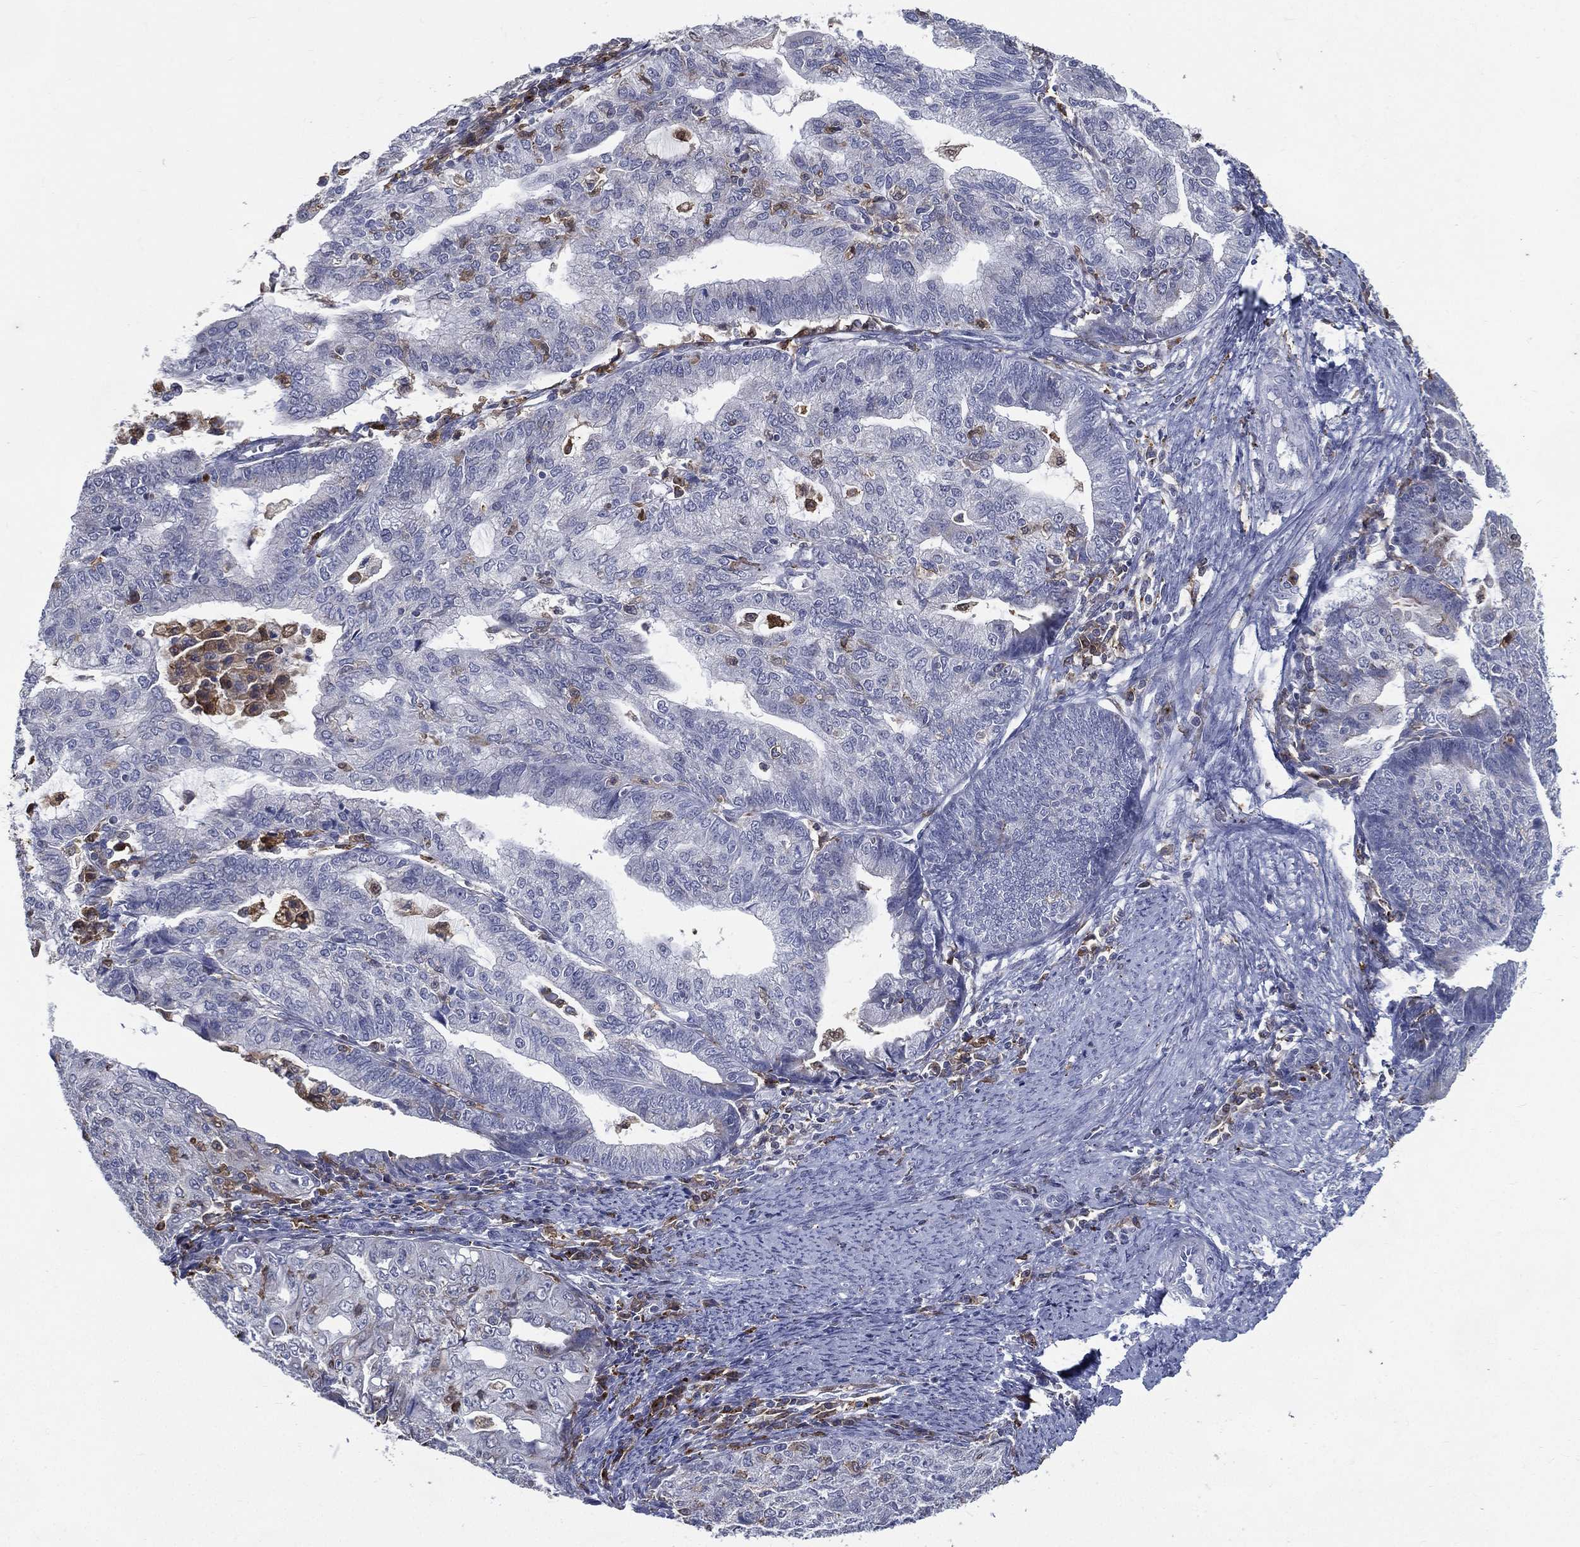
{"staining": {"intensity": "moderate", "quantity": "<25%", "location": "cytoplasmic/membranous"}, "tissue": "endometrial cancer", "cell_type": "Tumor cells", "image_type": "cancer", "snomed": [{"axis": "morphology", "description": "Adenocarcinoma, NOS"}, {"axis": "topography", "description": "Endometrium"}], "caption": "Immunohistochemistry micrograph of neoplastic tissue: endometrial cancer stained using immunohistochemistry exhibits low levels of moderate protein expression localized specifically in the cytoplasmic/membranous of tumor cells, appearing as a cytoplasmic/membranous brown color.", "gene": "EVI2B", "patient": {"sex": "female", "age": 82}}